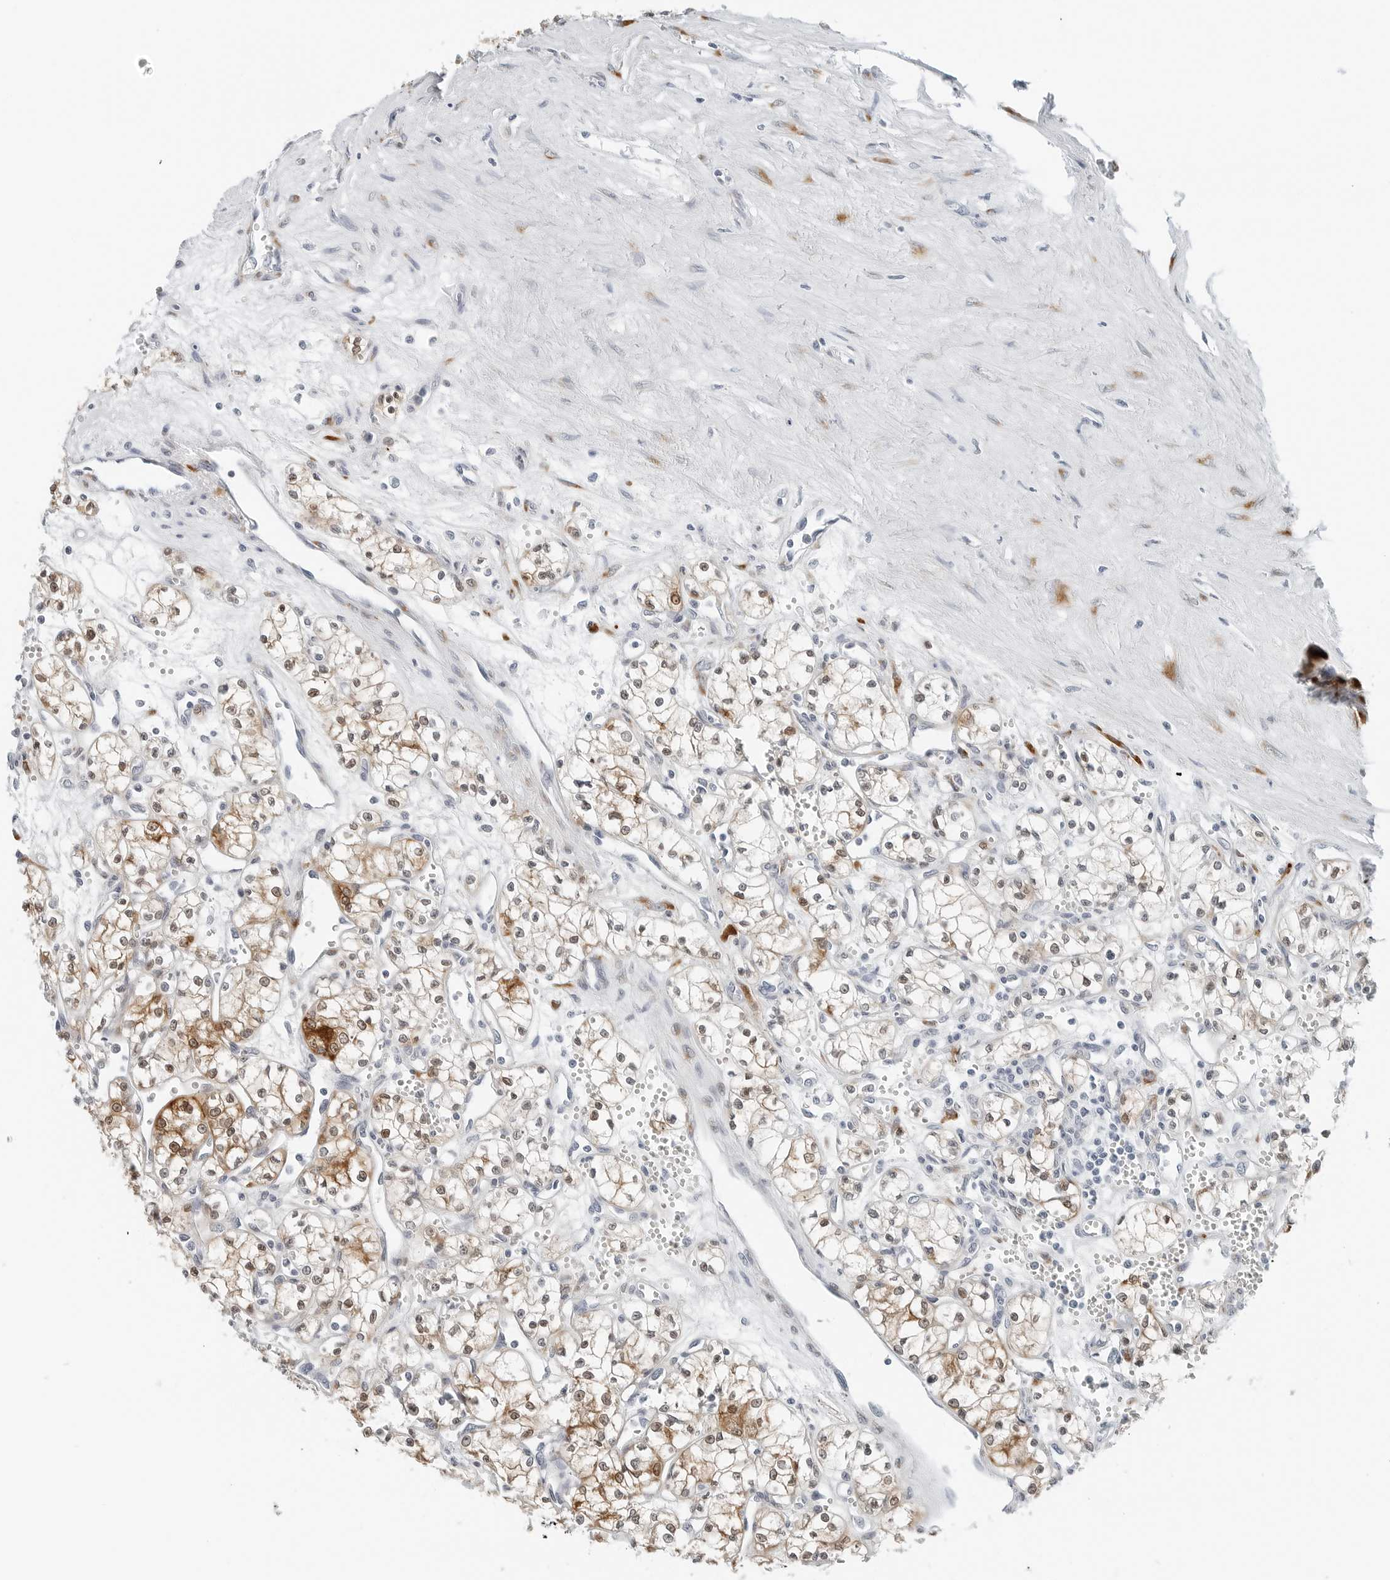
{"staining": {"intensity": "moderate", "quantity": "25%-75%", "location": "cytoplasmic/membranous,nuclear"}, "tissue": "renal cancer", "cell_type": "Tumor cells", "image_type": "cancer", "snomed": [{"axis": "morphology", "description": "Adenocarcinoma, NOS"}, {"axis": "topography", "description": "Kidney"}], "caption": "Immunohistochemical staining of renal cancer (adenocarcinoma) displays moderate cytoplasmic/membranous and nuclear protein positivity in about 25%-75% of tumor cells.", "gene": "P4HA2", "patient": {"sex": "male", "age": 59}}